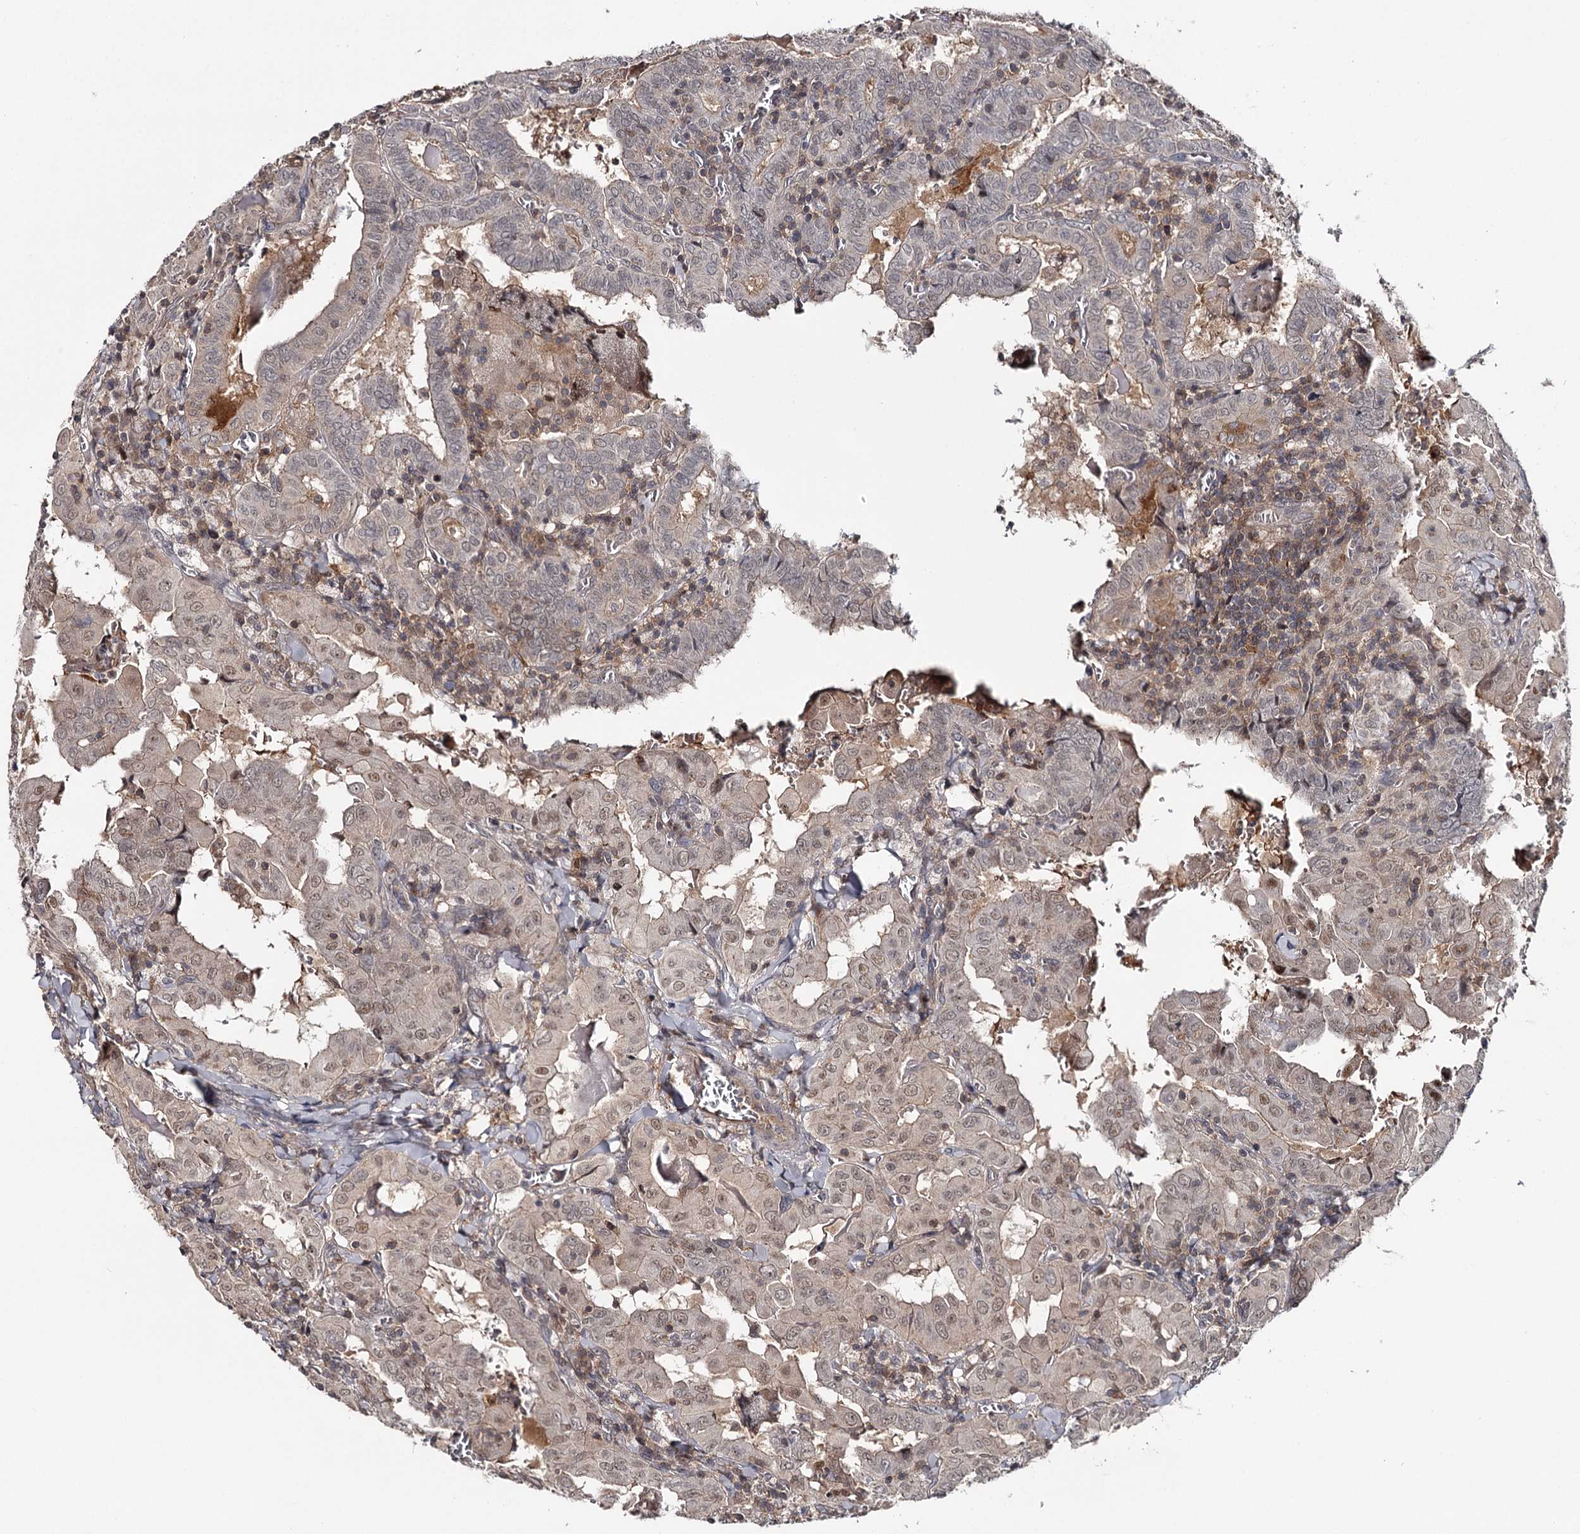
{"staining": {"intensity": "negative", "quantity": "none", "location": "none"}, "tissue": "thyroid cancer", "cell_type": "Tumor cells", "image_type": "cancer", "snomed": [{"axis": "morphology", "description": "Papillary adenocarcinoma, NOS"}, {"axis": "topography", "description": "Thyroid gland"}], "caption": "The immunohistochemistry photomicrograph has no significant expression in tumor cells of thyroid cancer tissue.", "gene": "GTSF1", "patient": {"sex": "female", "age": 72}}